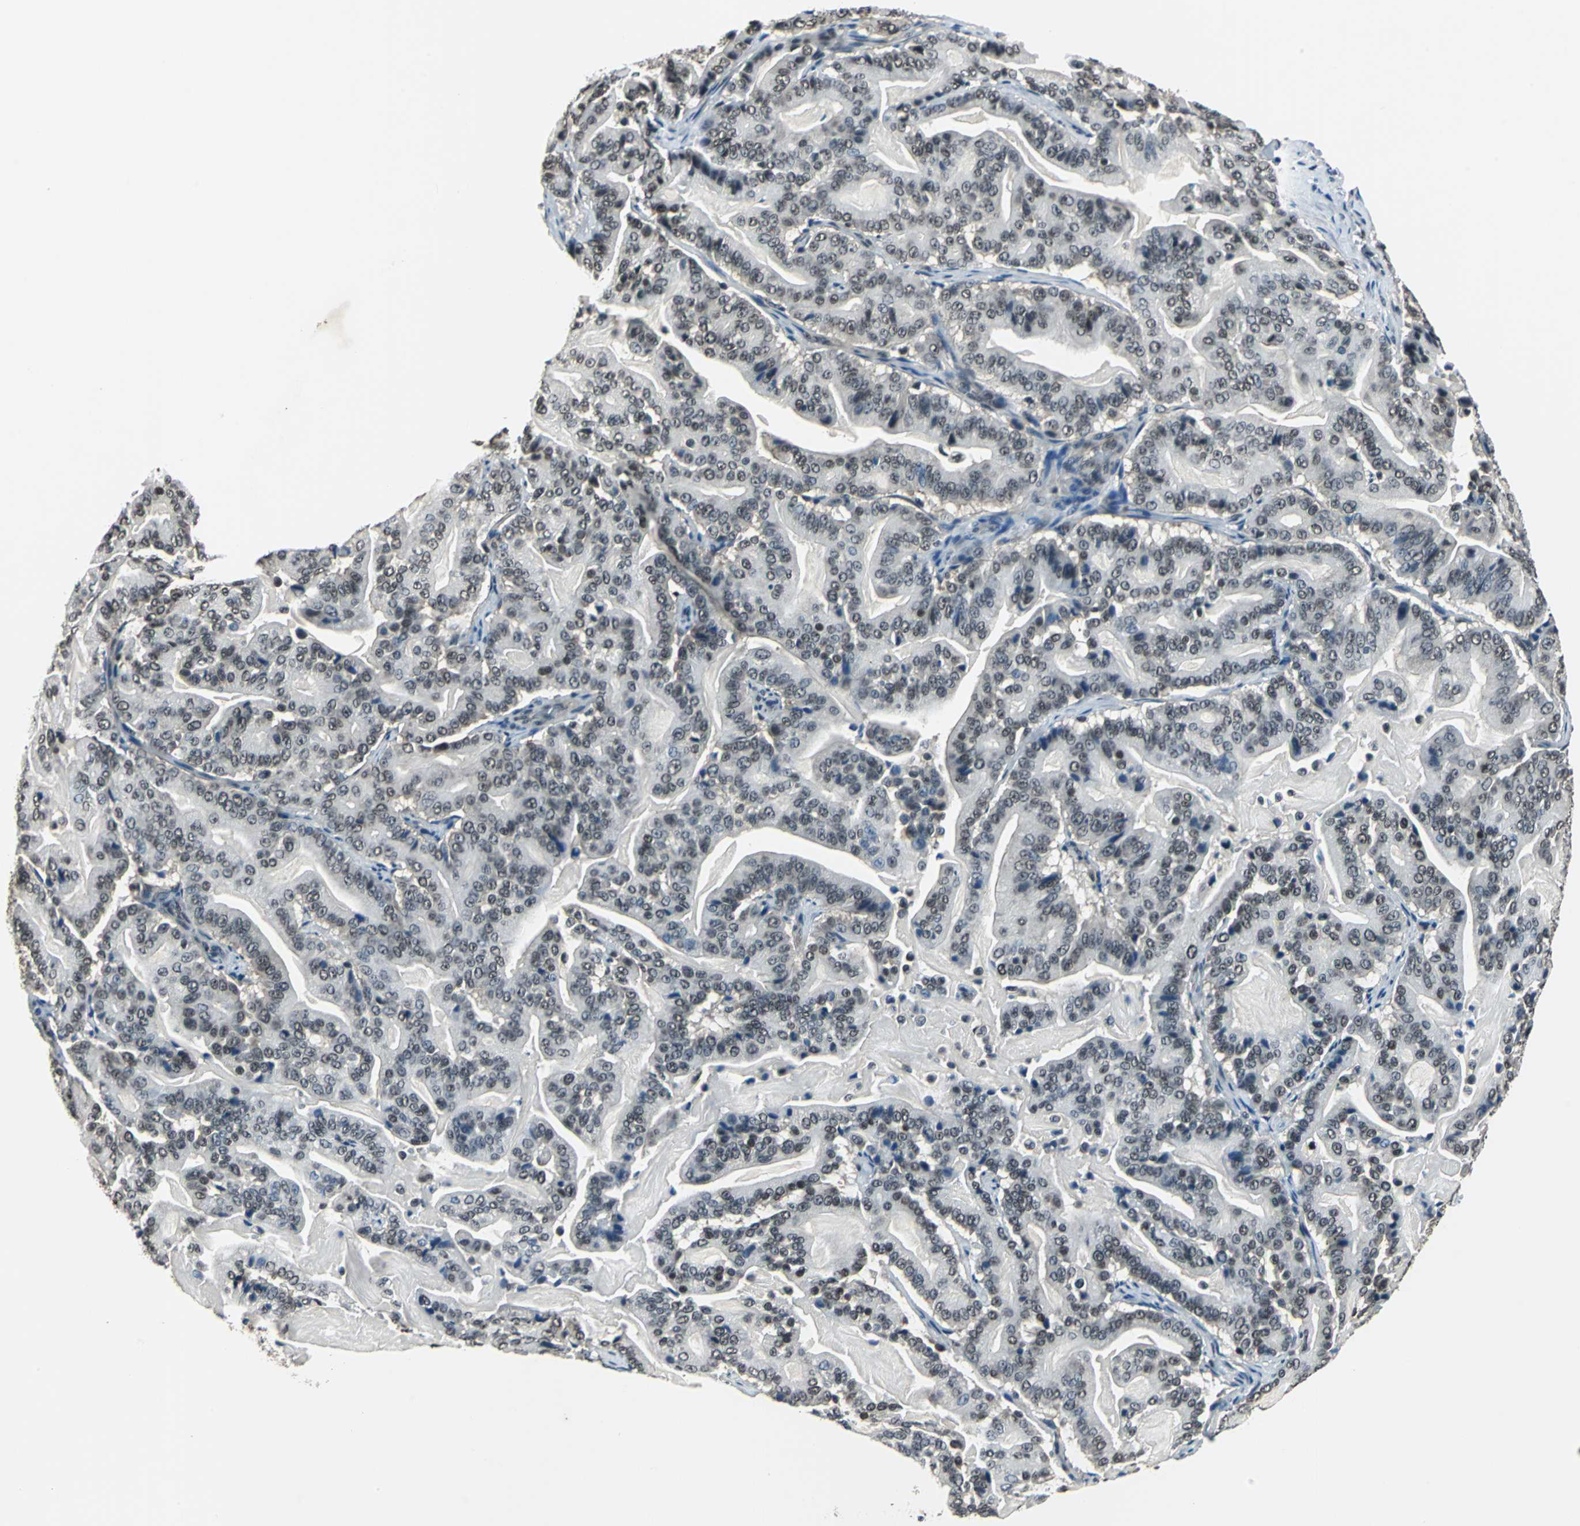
{"staining": {"intensity": "moderate", "quantity": ">75%", "location": "nuclear"}, "tissue": "pancreatic cancer", "cell_type": "Tumor cells", "image_type": "cancer", "snomed": [{"axis": "morphology", "description": "Adenocarcinoma, NOS"}, {"axis": "topography", "description": "Pancreas"}], "caption": "Immunohistochemistry staining of pancreatic adenocarcinoma, which reveals medium levels of moderate nuclear positivity in approximately >75% of tumor cells indicating moderate nuclear protein positivity. The staining was performed using DAB (3,3'-diaminobenzidine) (brown) for protein detection and nuclei were counterstained in hematoxylin (blue).", "gene": "RBM14", "patient": {"sex": "male", "age": 63}}